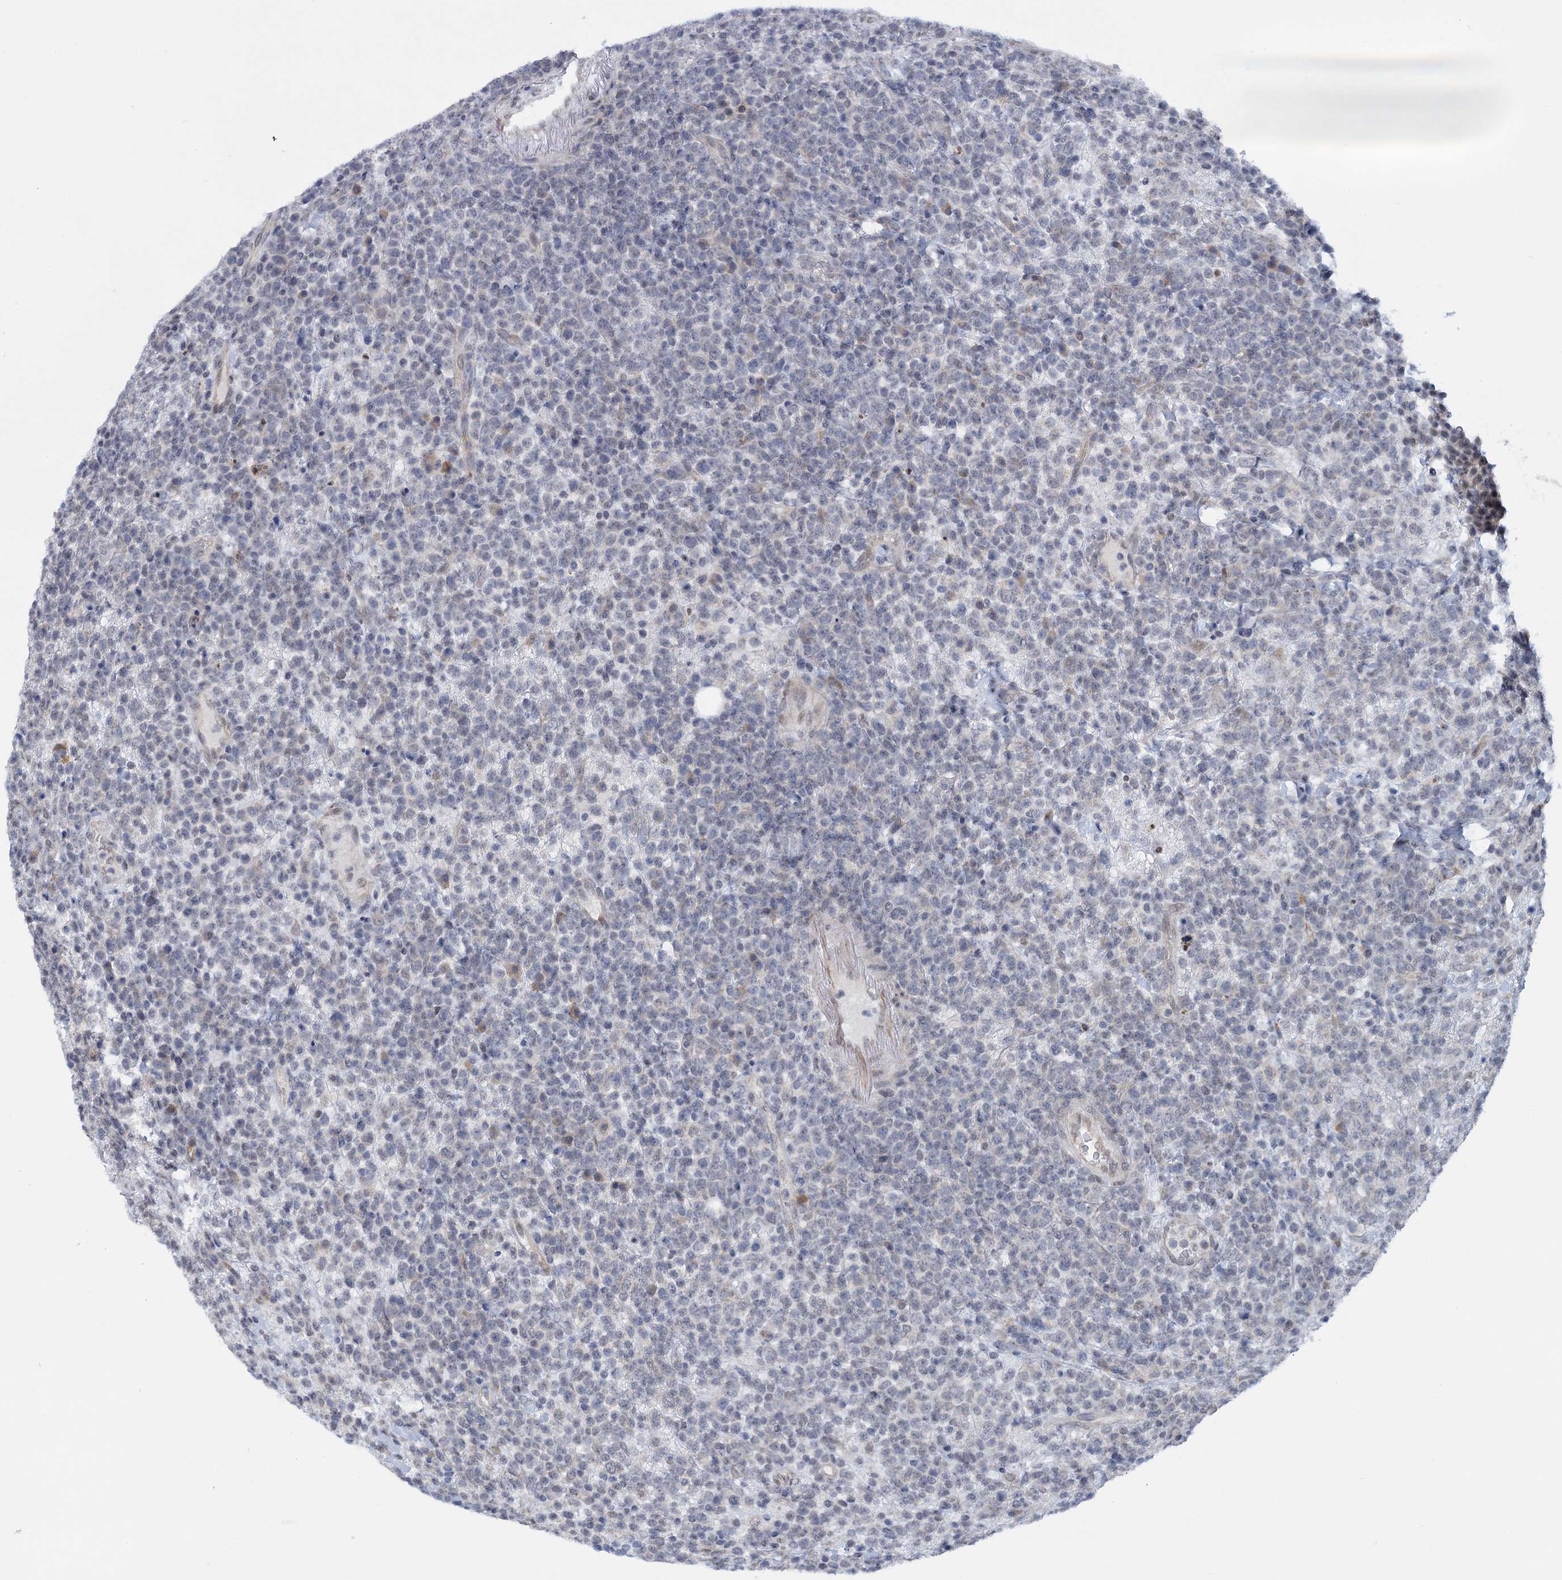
{"staining": {"intensity": "negative", "quantity": "none", "location": "none"}, "tissue": "lymphoma", "cell_type": "Tumor cells", "image_type": "cancer", "snomed": [{"axis": "morphology", "description": "Malignant lymphoma, non-Hodgkin's type, High grade"}, {"axis": "topography", "description": "Colon"}], "caption": "A high-resolution photomicrograph shows immunohistochemistry staining of high-grade malignant lymphoma, non-Hodgkin's type, which displays no significant staining in tumor cells. (DAB IHC with hematoxylin counter stain).", "gene": "MBLAC2", "patient": {"sex": "female", "age": 53}}